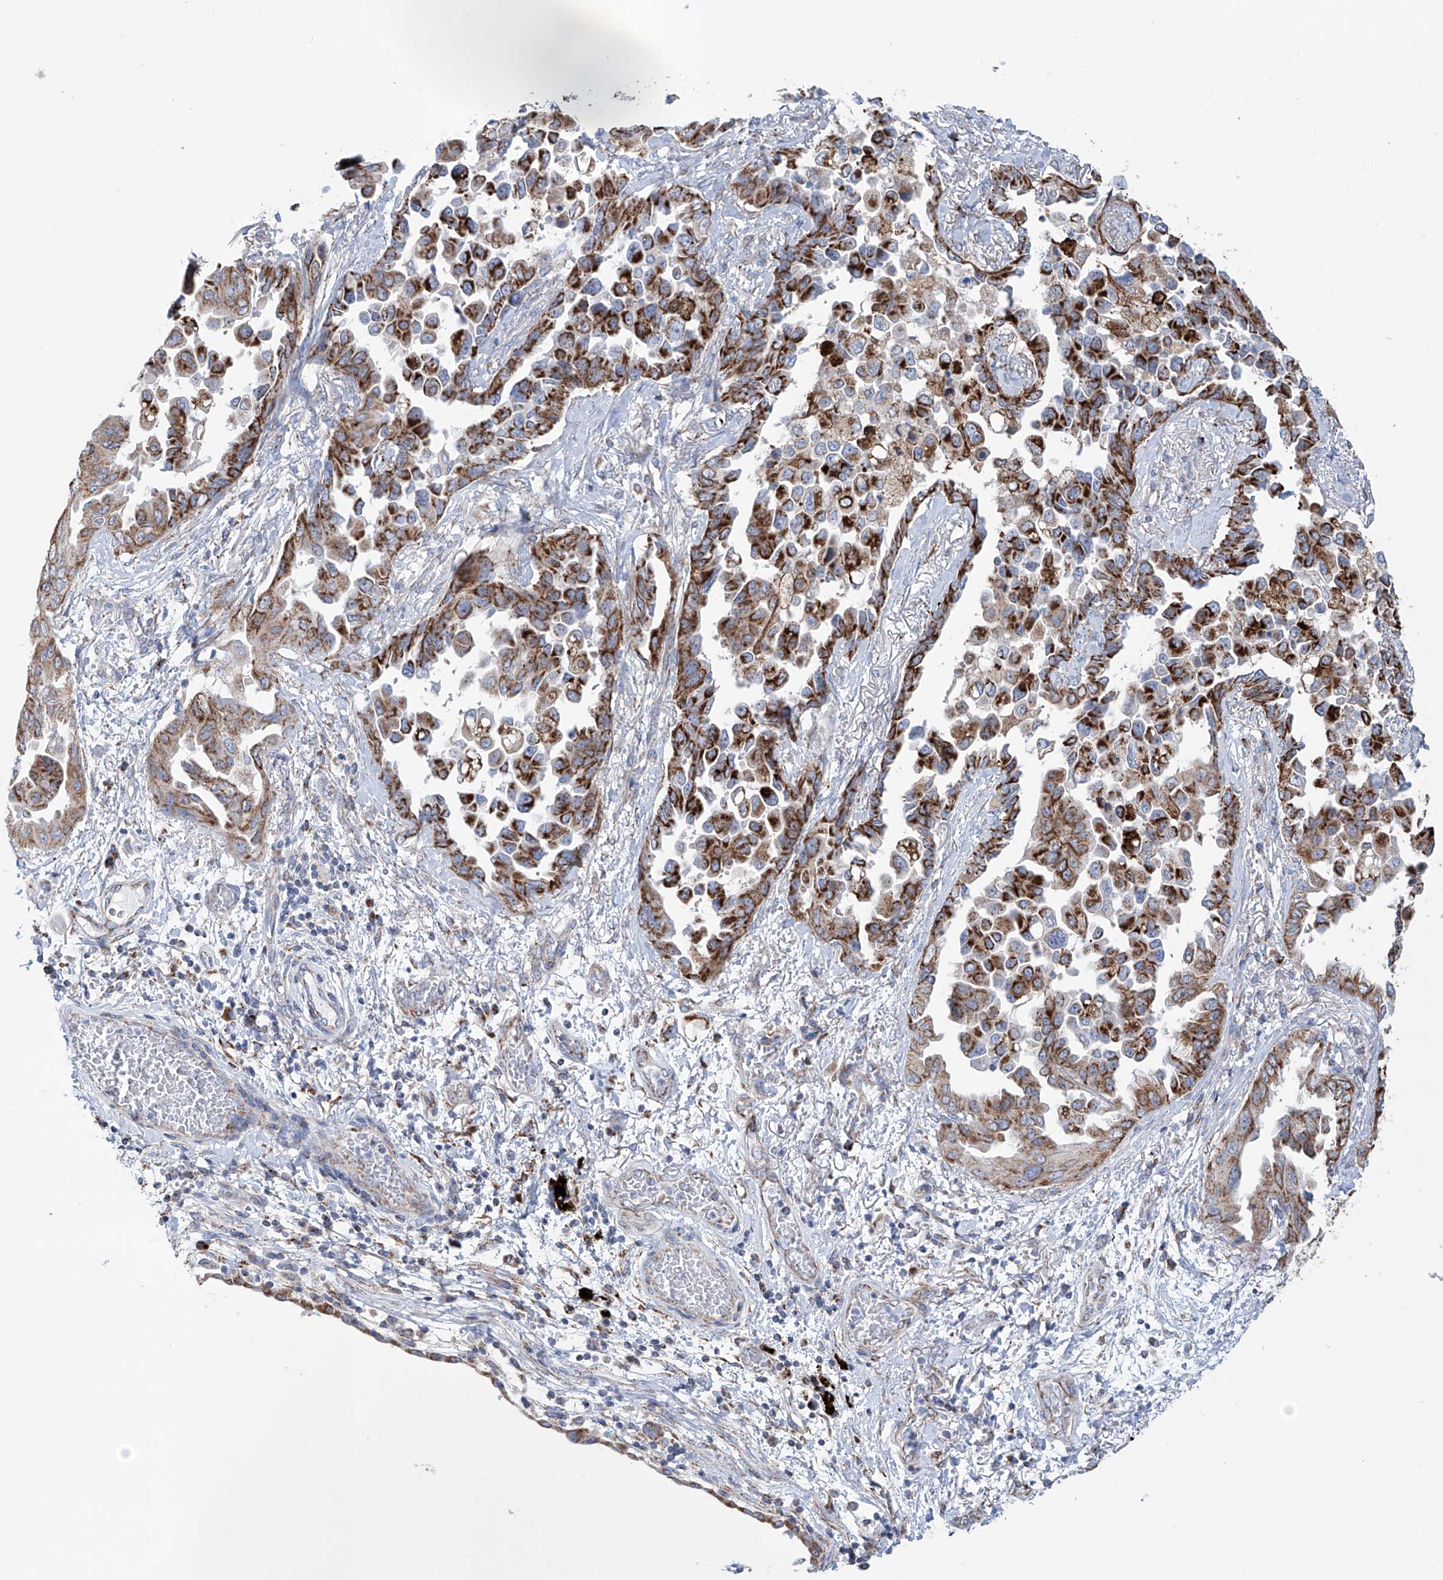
{"staining": {"intensity": "strong", "quantity": ">75%", "location": "cytoplasmic/membranous"}, "tissue": "lung cancer", "cell_type": "Tumor cells", "image_type": "cancer", "snomed": [{"axis": "morphology", "description": "Adenocarcinoma, NOS"}, {"axis": "topography", "description": "Lung"}], "caption": "The immunohistochemical stain shows strong cytoplasmic/membranous positivity in tumor cells of adenocarcinoma (lung) tissue.", "gene": "ALDH6A1", "patient": {"sex": "female", "age": 67}}